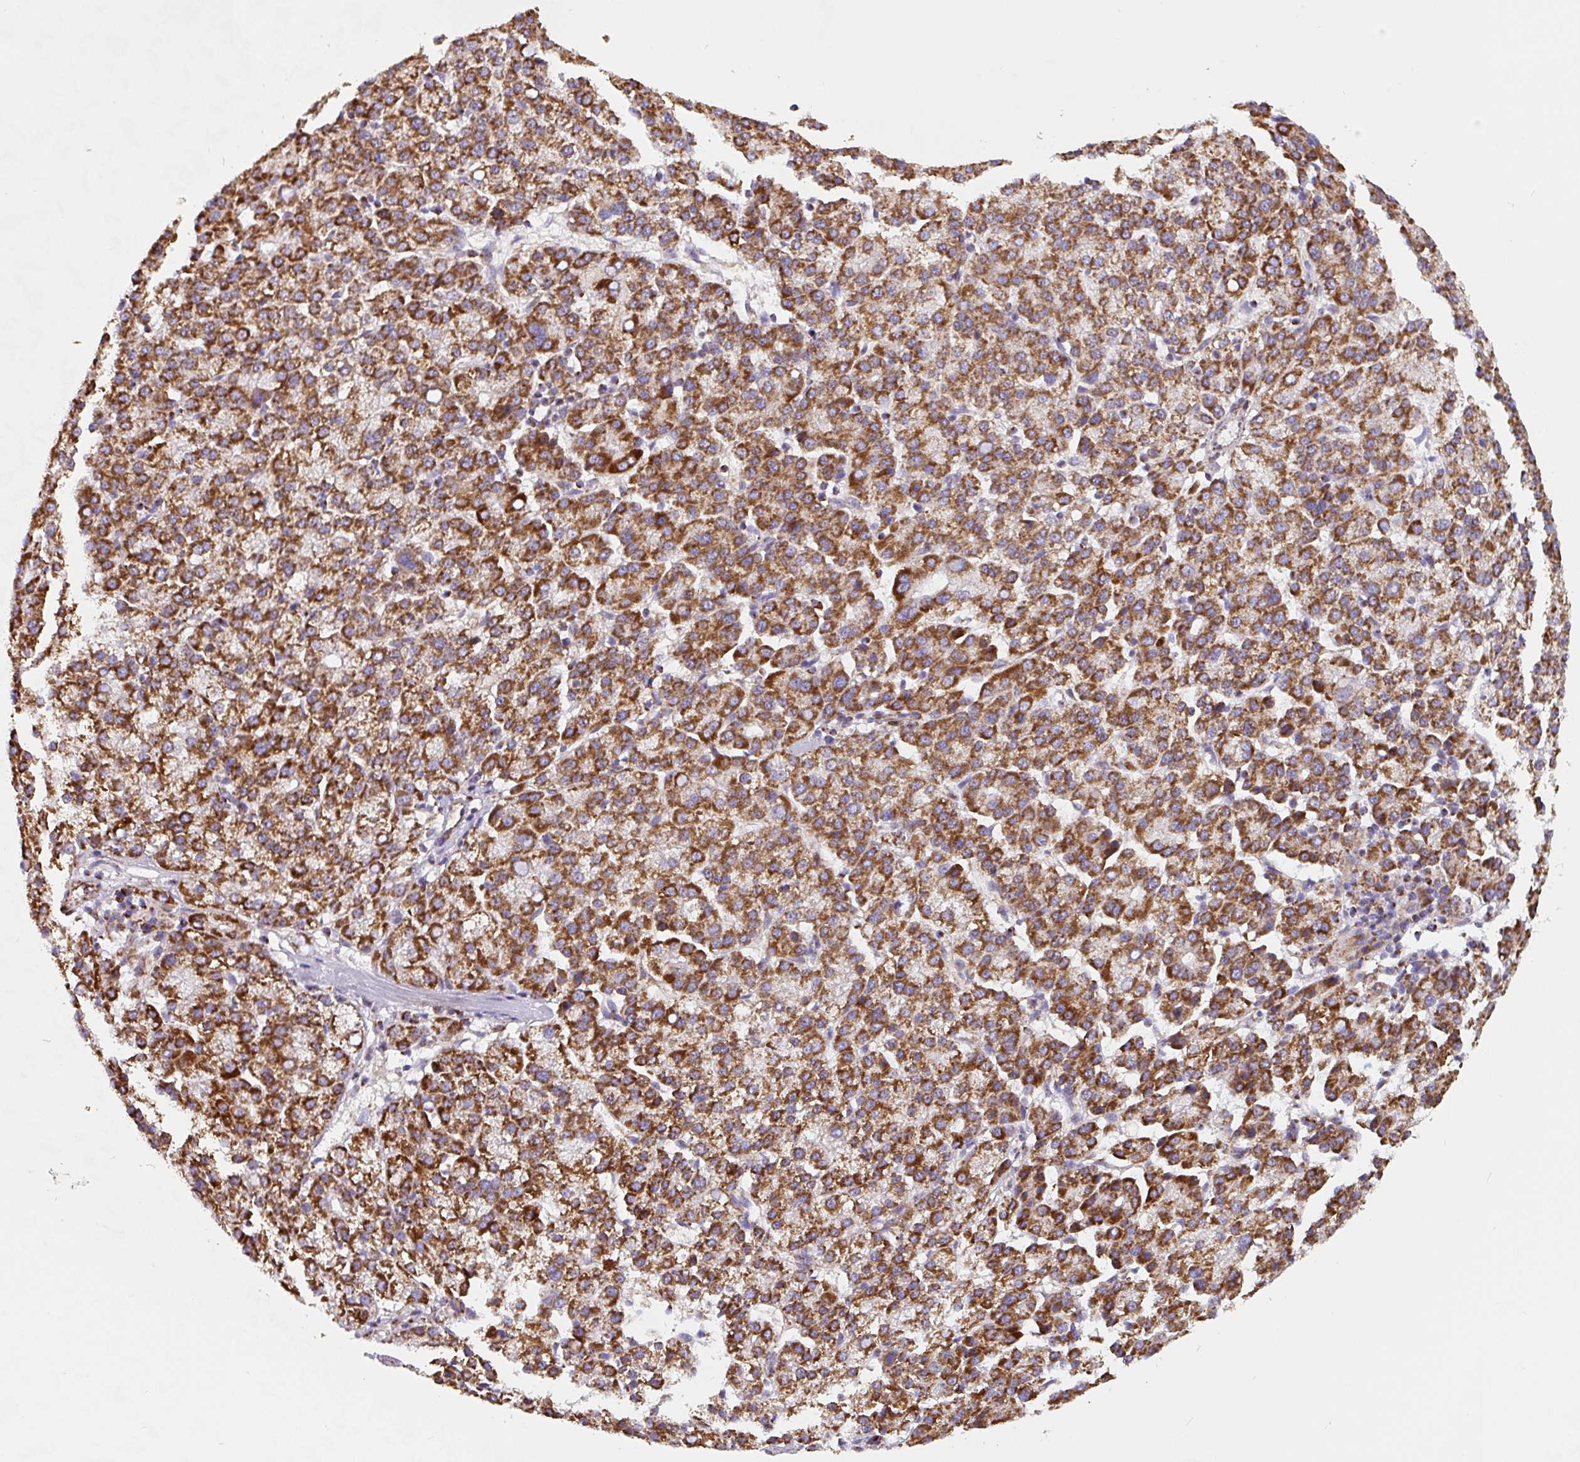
{"staining": {"intensity": "strong", "quantity": ">75%", "location": "cytoplasmic/membranous"}, "tissue": "liver cancer", "cell_type": "Tumor cells", "image_type": "cancer", "snomed": [{"axis": "morphology", "description": "Carcinoma, Hepatocellular, NOS"}, {"axis": "topography", "description": "Liver"}], "caption": "High-power microscopy captured an immunohistochemistry (IHC) photomicrograph of liver hepatocellular carcinoma, revealing strong cytoplasmic/membranous staining in about >75% of tumor cells.", "gene": "MT-CO2", "patient": {"sex": "female", "age": 58}}